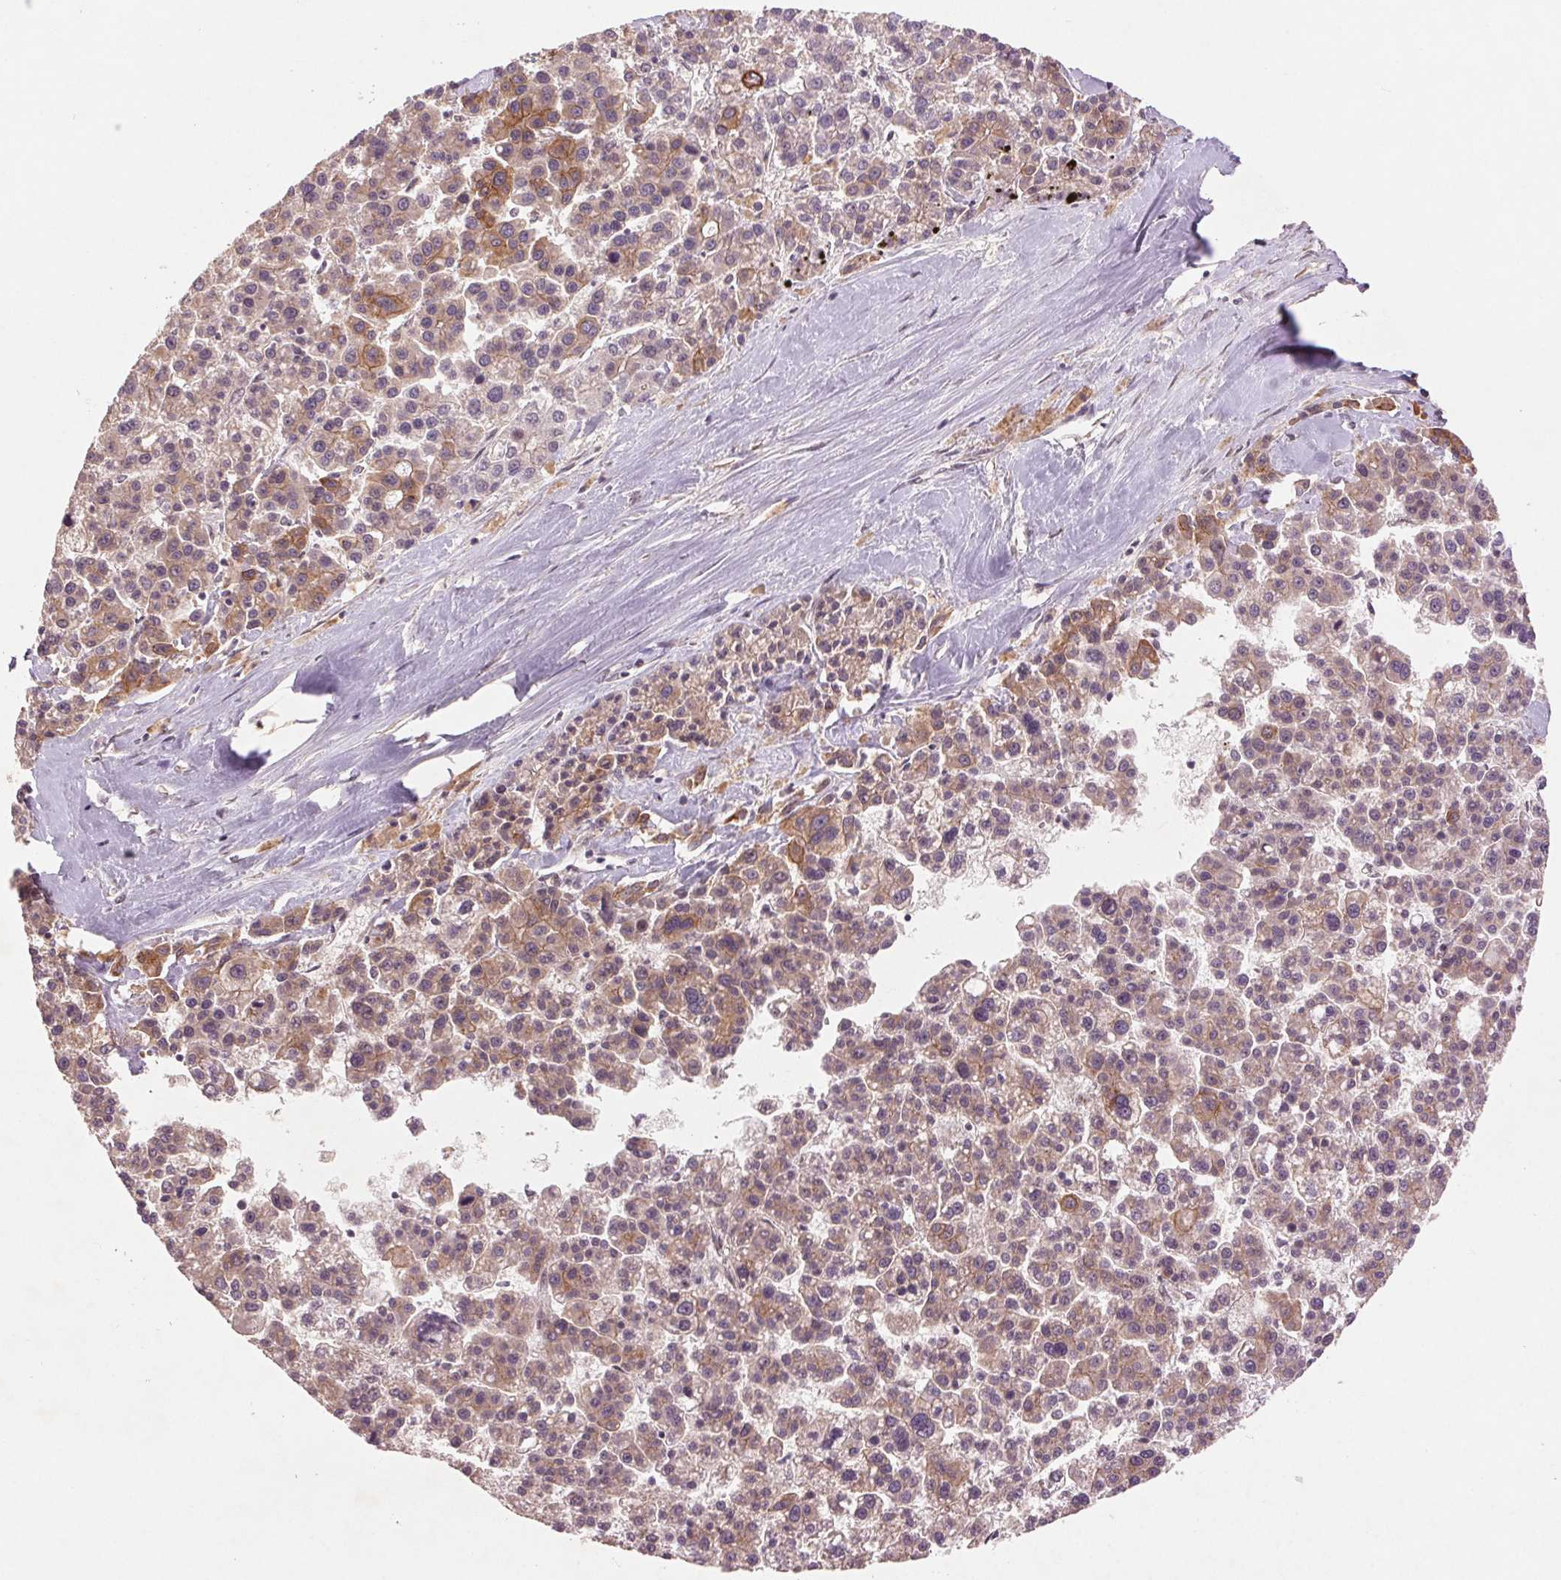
{"staining": {"intensity": "moderate", "quantity": "25%-75%", "location": "cytoplasmic/membranous"}, "tissue": "liver cancer", "cell_type": "Tumor cells", "image_type": "cancer", "snomed": [{"axis": "morphology", "description": "Carcinoma, Hepatocellular, NOS"}, {"axis": "topography", "description": "Liver"}], "caption": "Approximately 25%-75% of tumor cells in hepatocellular carcinoma (liver) display moderate cytoplasmic/membranous protein staining as visualized by brown immunohistochemical staining.", "gene": "SMLR1", "patient": {"sex": "female", "age": 58}}